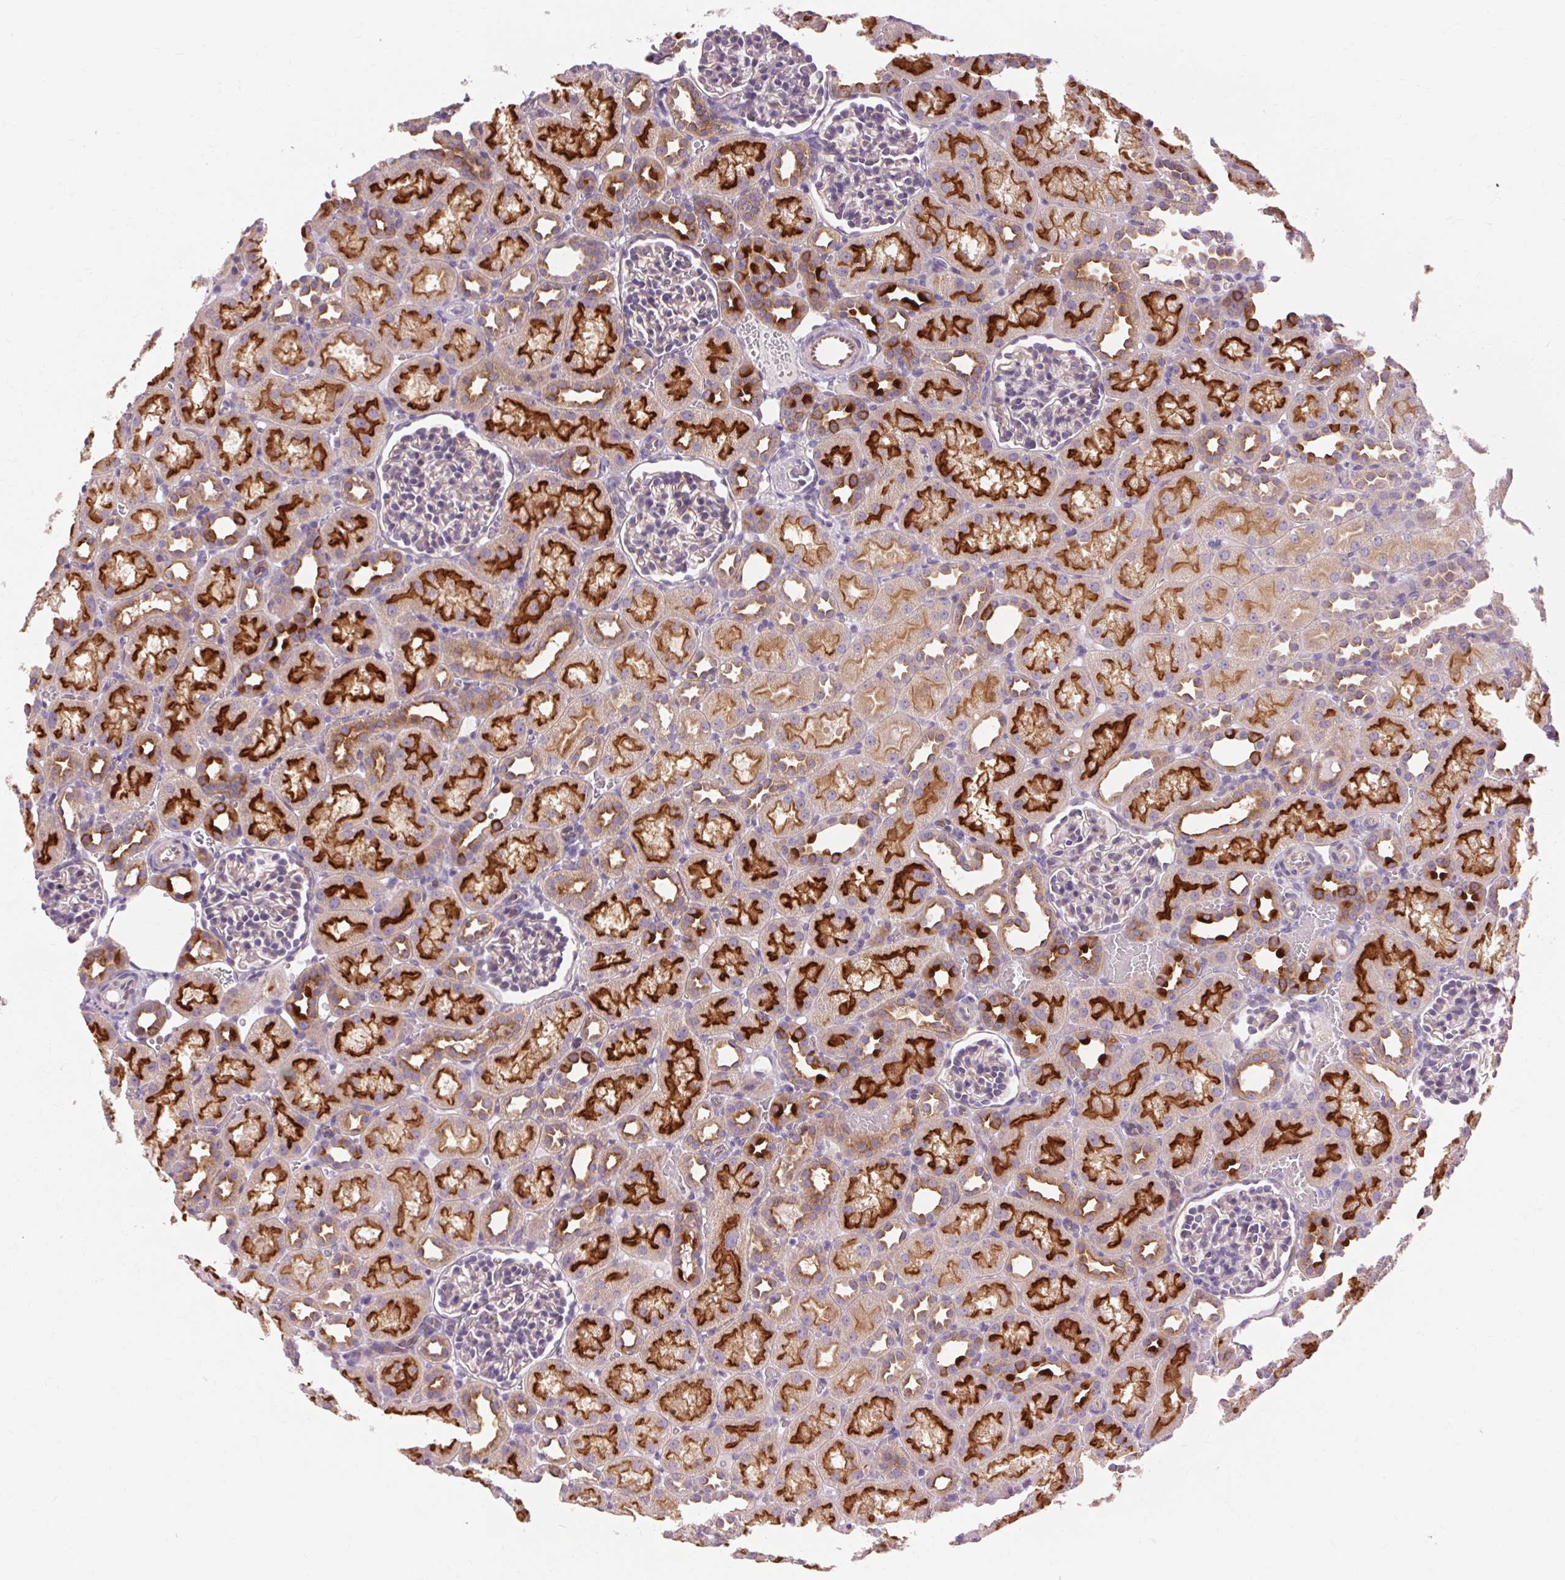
{"staining": {"intensity": "negative", "quantity": "none", "location": "none"}, "tissue": "kidney", "cell_type": "Cells in glomeruli", "image_type": "normal", "snomed": [{"axis": "morphology", "description": "Normal tissue, NOS"}, {"axis": "topography", "description": "Kidney"}], "caption": "Immunohistochemistry (IHC) of normal human kidney displays no positivity in cells in glomeruli. The staining was performed using DAB to visualize the protein expression in brown, while the nuclei were stained in blue with hematoxylin (Magnification: 20x).", "gene": "TM6SF1", "patient": {"sex": "male", "age": 1}}